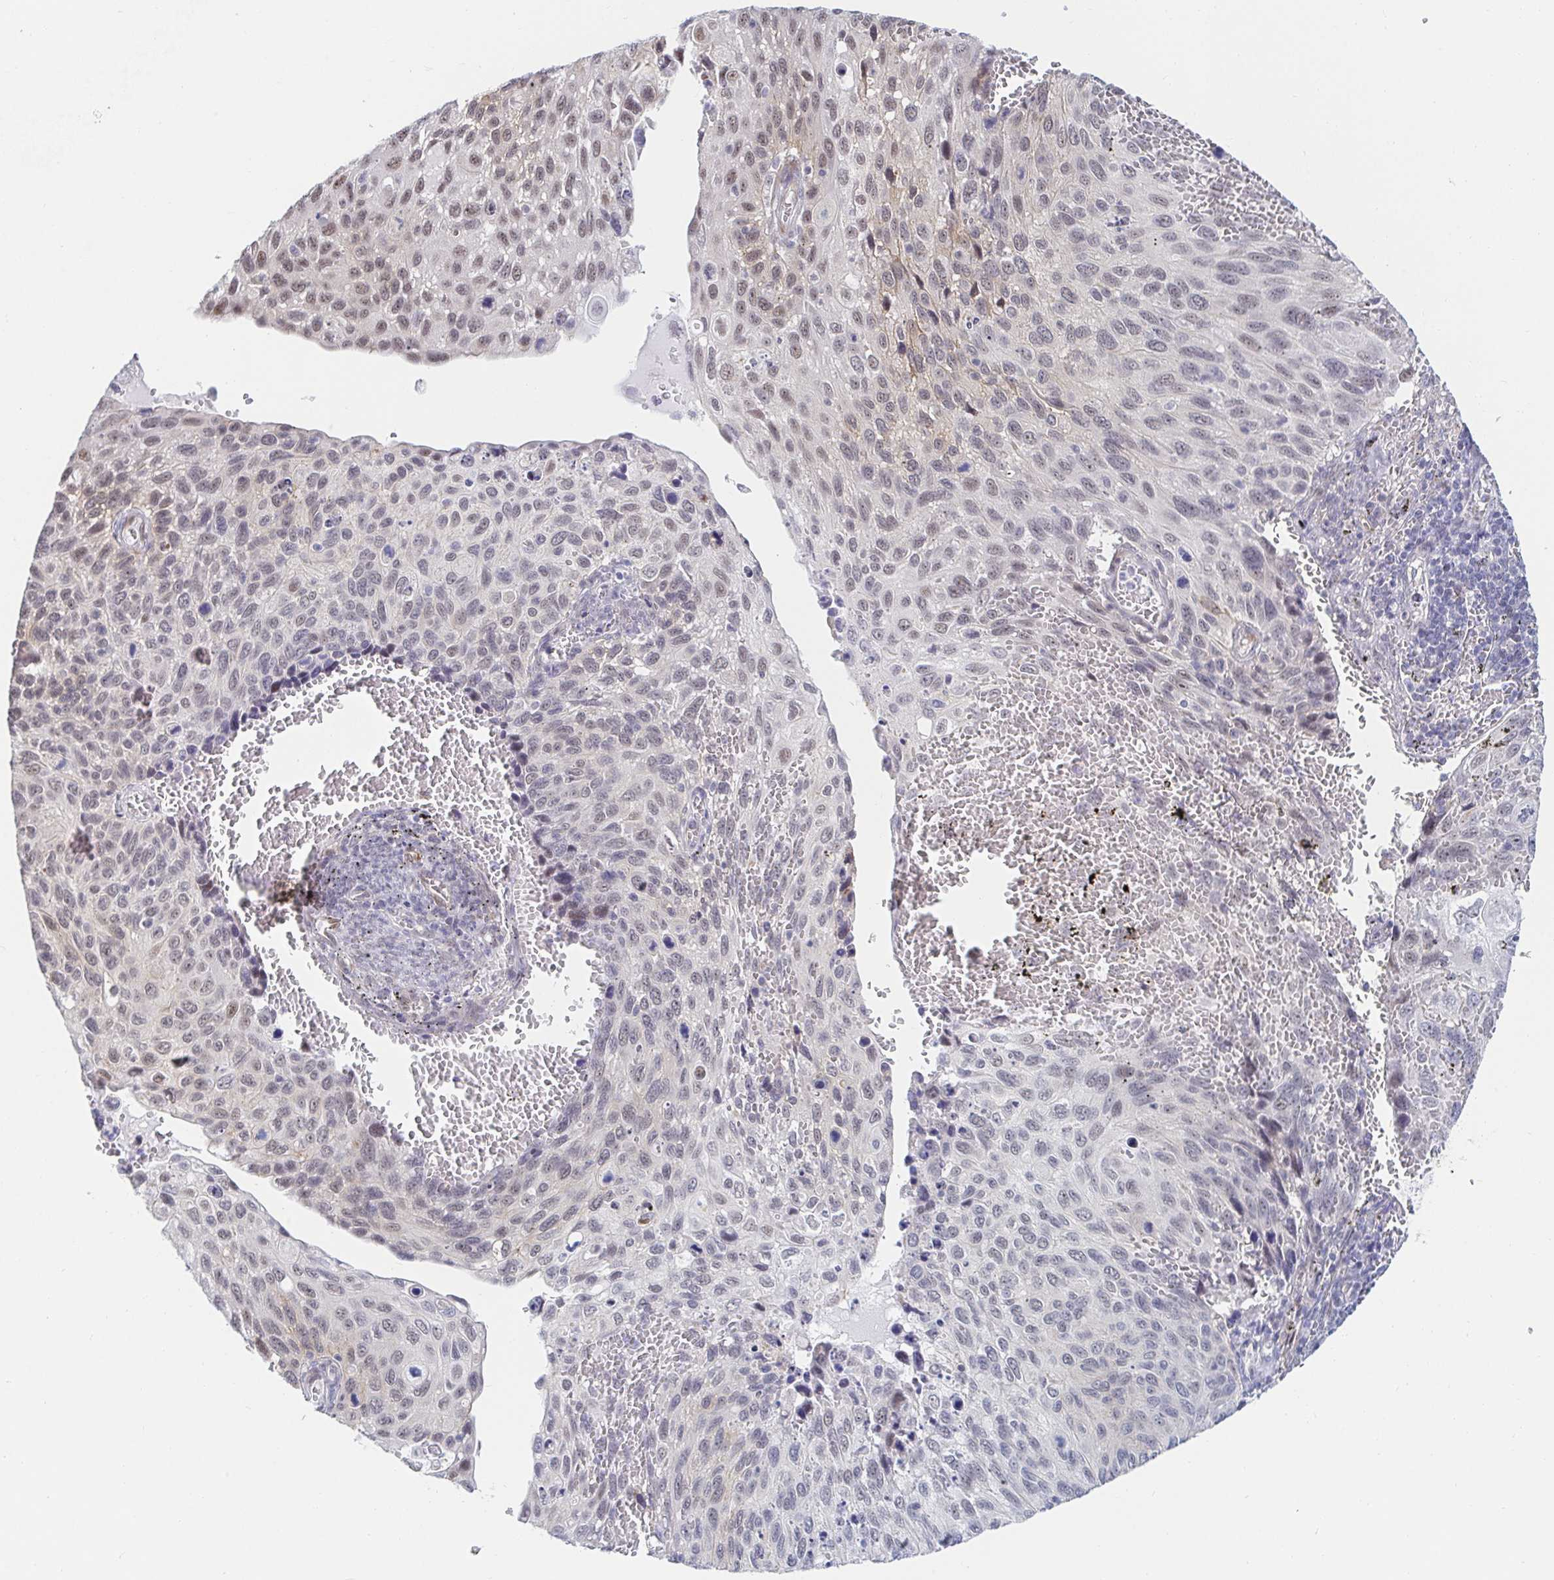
{"staining": {"intensity": "weak", "quantity": "25%-75%", "location": "nuclear"}, "tissue": "cervical cancer", "cell_type": "Tumor cells", "image_type": "cancer", "snomed": [{"axis": "morphology", "description": "Squamous cell carcinoma, NOS"}, {"axis": "topography", "description": "Cervix"}], "caption": "Protein staining exhibits weak nuclear staining in about 25%-75% of tumor cells in cervical cancer.", "gene": "COL28A1", "patient": {"sex": "female", "age": 70}}